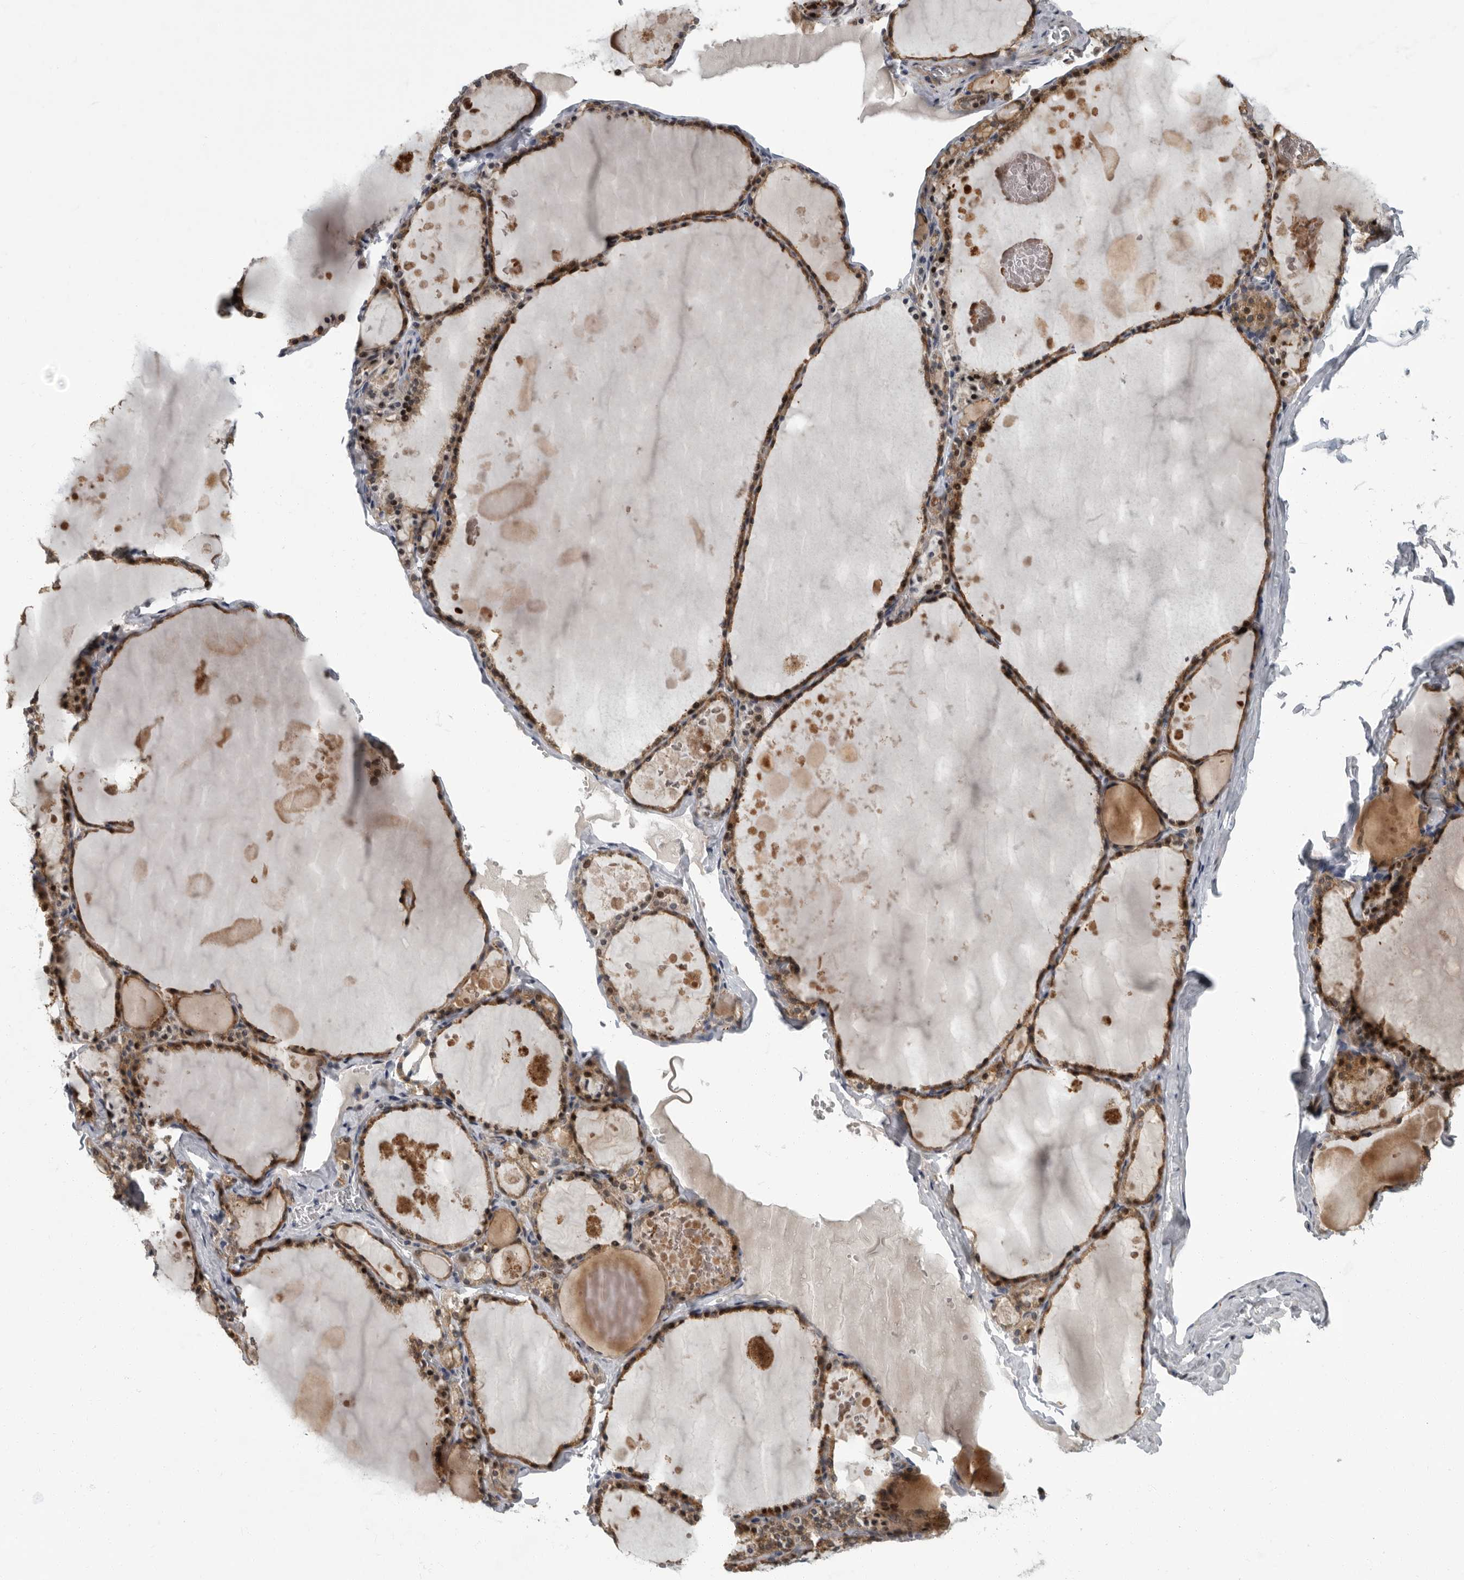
{"staining": {"intensity": "moderate", "quantity": ">75%", "location": "cytoplasmic/membranous"}, "tissue": "thyroid gland", "cell_type": "Glandular cells", "image_type": "normal", "snomed": [{"axis": "morphology", "description": "Normal tissue, NOS"}, {"axis": "topography", "description": "Thyroid gland"}], "caption": "A high-resolution histopathology image shows immunohistochemistry (IHC) staining of normal thyroid gland, which shows moderate cytoplasmic/membranous staining in approximately >75% of glandular cells.", "gene": "PDE7A", "patient": {"sex": "male", "age": 56}}